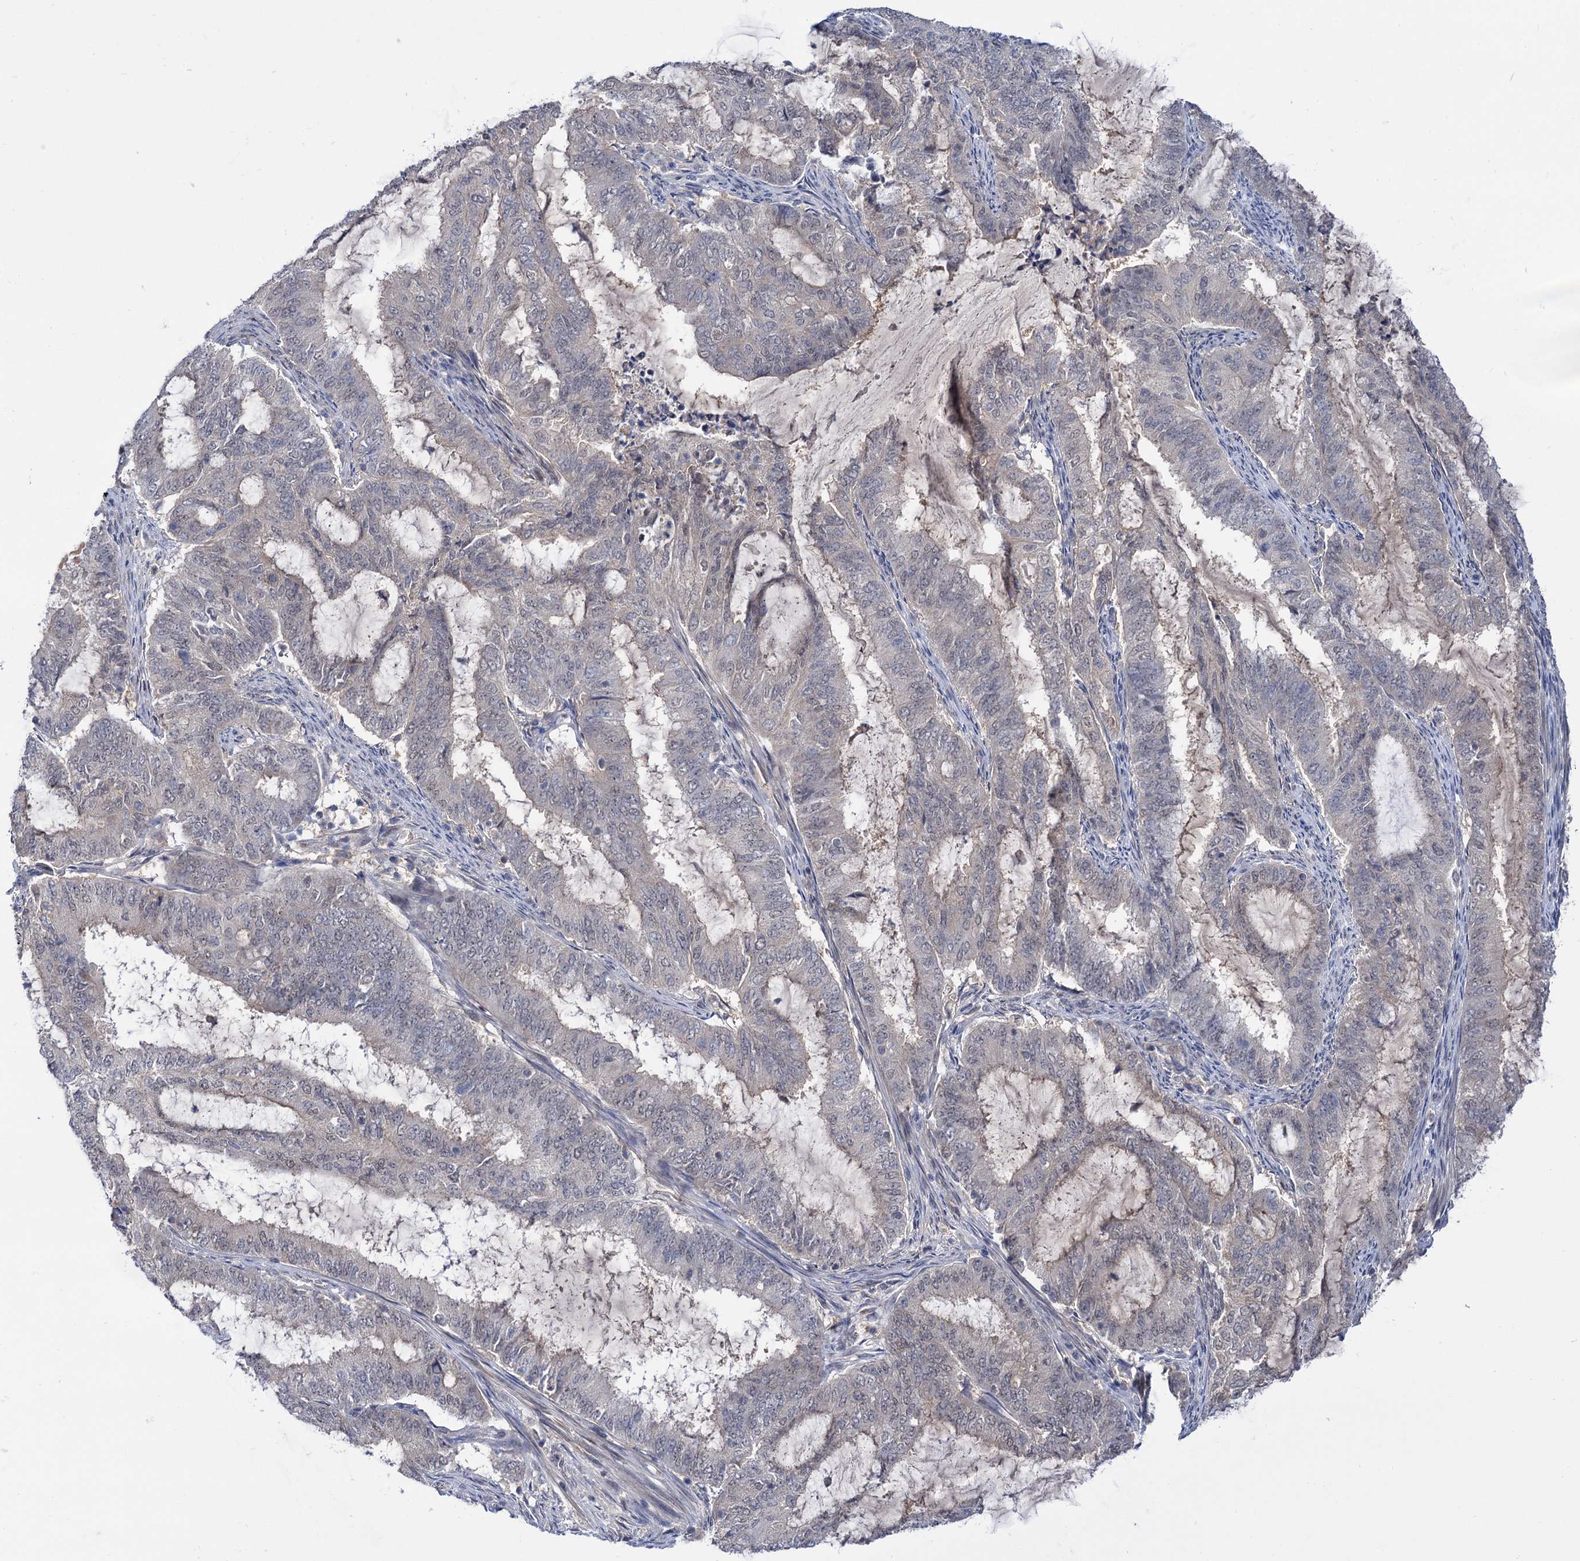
{"staining": {"intensity": "negative", "quantity": "none", "location": "none"}, "tissue": "endometrial cancer", "cell_type": "Tumor cells", "image_type": "cancer", "snomed": [{"axis": "morphology", "description": "Adenocarcinoma, NOS"}, {"axis": "topography", "description": "Endometrium"}], "caption": "High power microscopy image of an immunohistochemistry (IHC) photomicrograph of endometrial adenocarcinoma, revealing no significant positivity in tumor cells. (DAB (3,3'-diaminobenzidine) immunohistochemistry (IHC), high magnification).", "gene": "NEK10", "patient": {"sex": "female", "age": 51}}